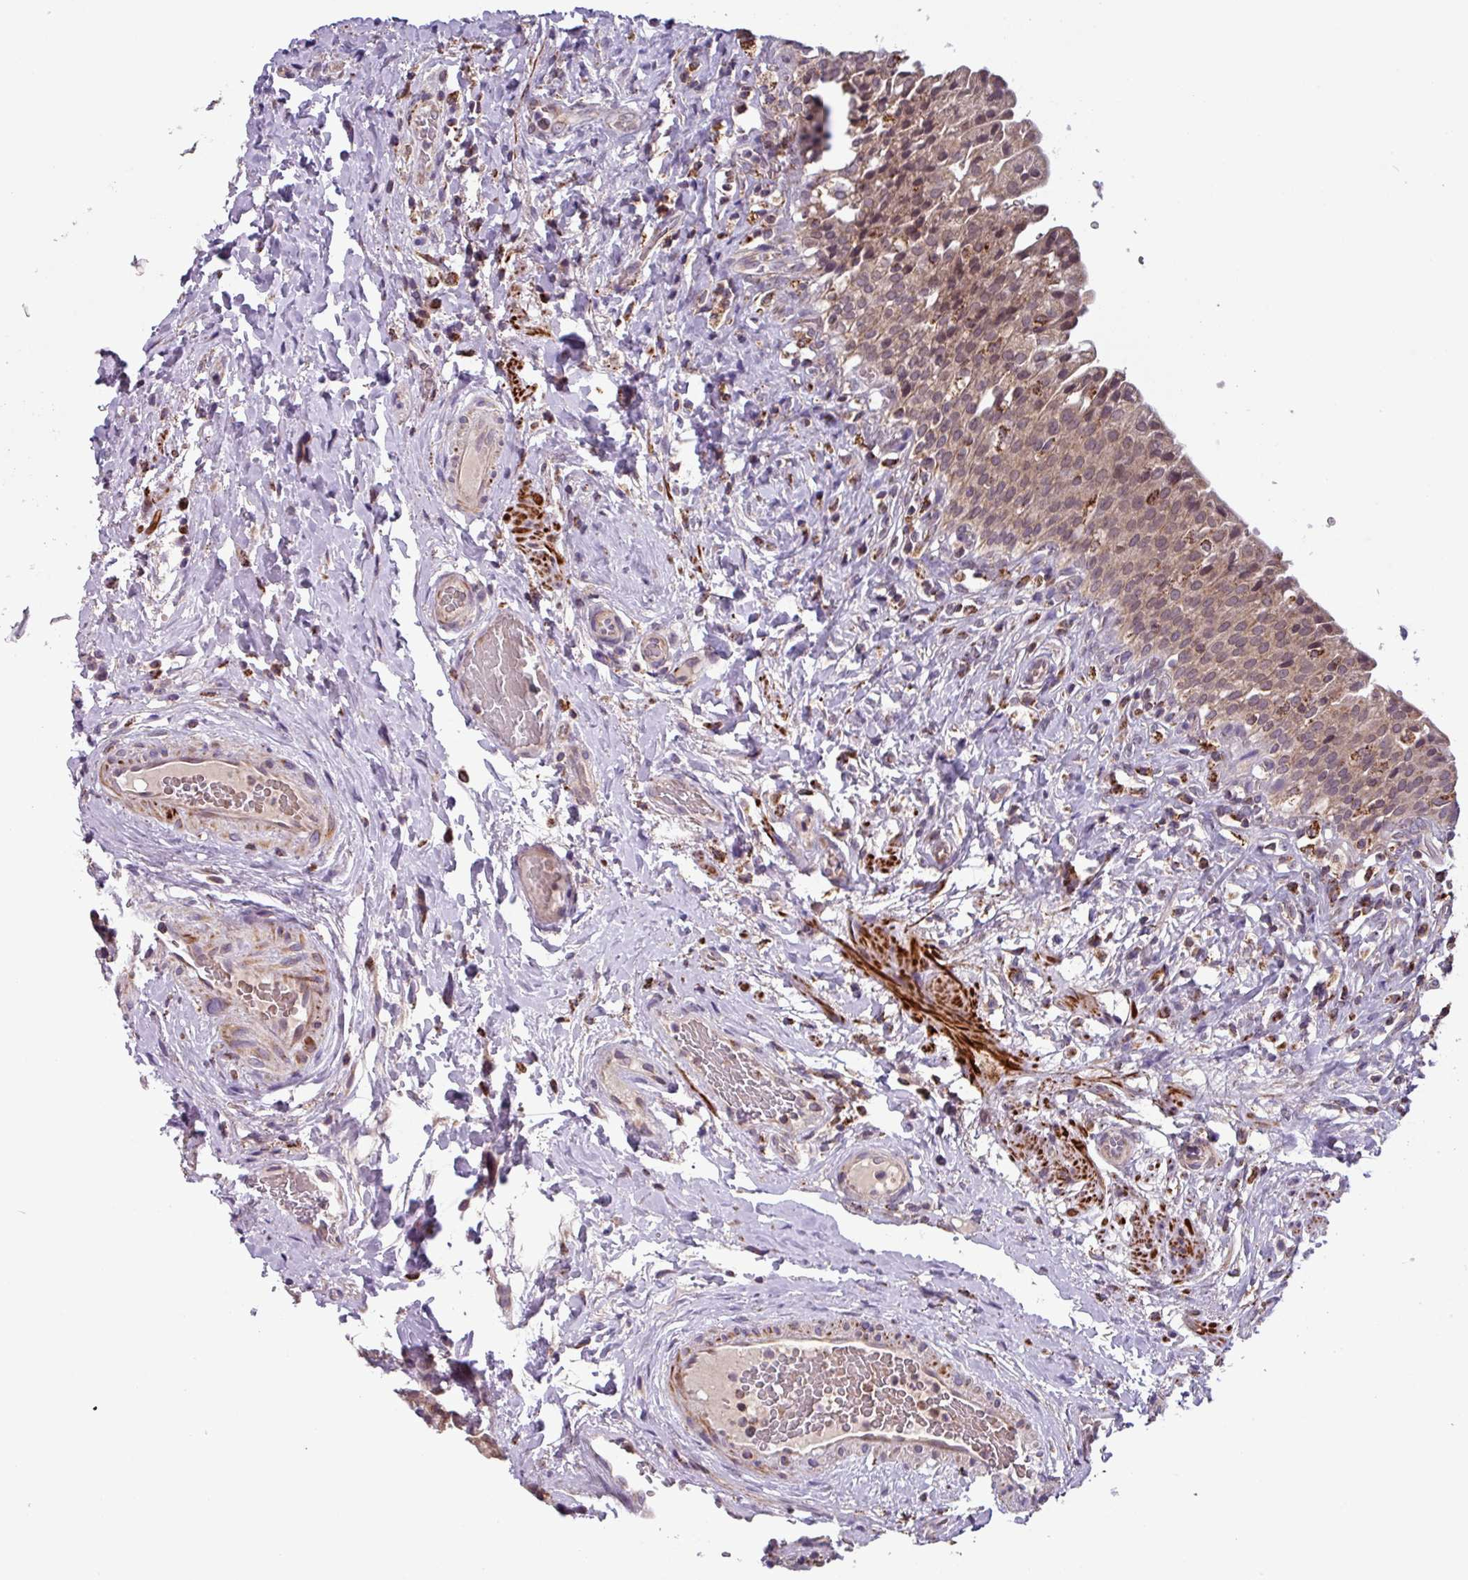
{"staining": {"intensity": "weak", "quantity": ">75%", "location": "cytoplasmic/membranous"}, "tissue": "urinary bladder", "cell_type": "Urothelial cells", "image_type": "normal", "snomed": [{"axis": "morphology", "description": "Normal tissue, NOS"}, {"axis": "morphology", "description": "Inflammation, NOS"}, {"axis": "topography", "description": "Urinary bladder"}], "caption": "Protein expression analysis of unremarkable human urinary bladder reveals weak cytoplasmic/membranous staining in about >75% of urothelial cells. The staining is performed using DAB (3,3'-diaminobenzidine) brown chromogen to label protein expression. The nuclei are counter-stained blue using hematoxylin.", "gene": "AKIRIN1", "patient": {"sex": "male", "age": 64}}